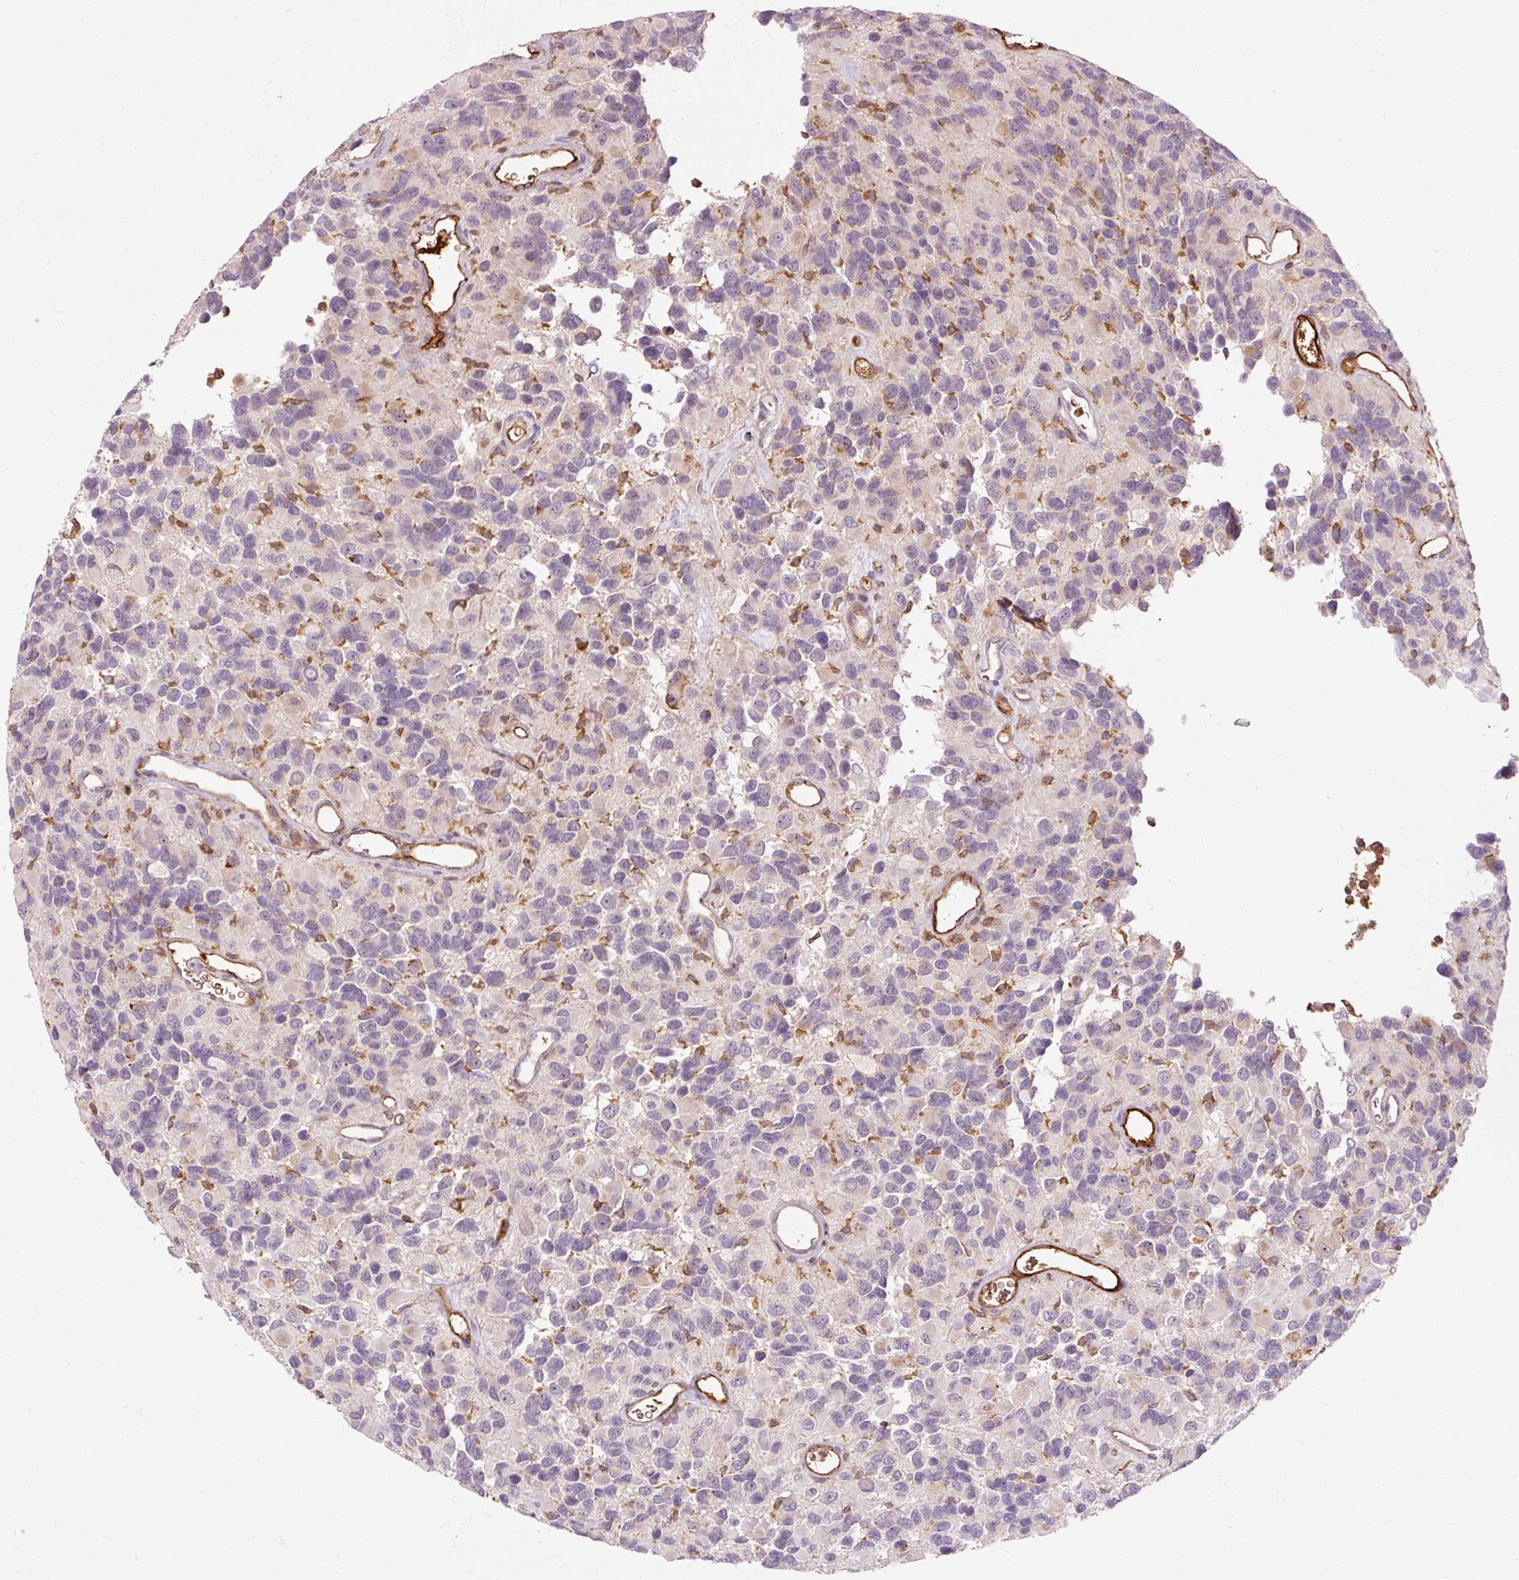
{"staining": {"intensity": "negative", "quantity": "none", "location": "none"}, "tissue": "glioma", "cell_type": "Tumor cells", "image_type": "cancer", "snomed": [{"axis": "morphology", "description": "Glioma, malignant, High grade"}, {"axis": "topography", "description": "Brain"}], "caption": "The micrograph exhibits no staining of tumor cells in glioma.", "gene": "CEBPZ", "patient": {"sex": "male", "age": 77}}